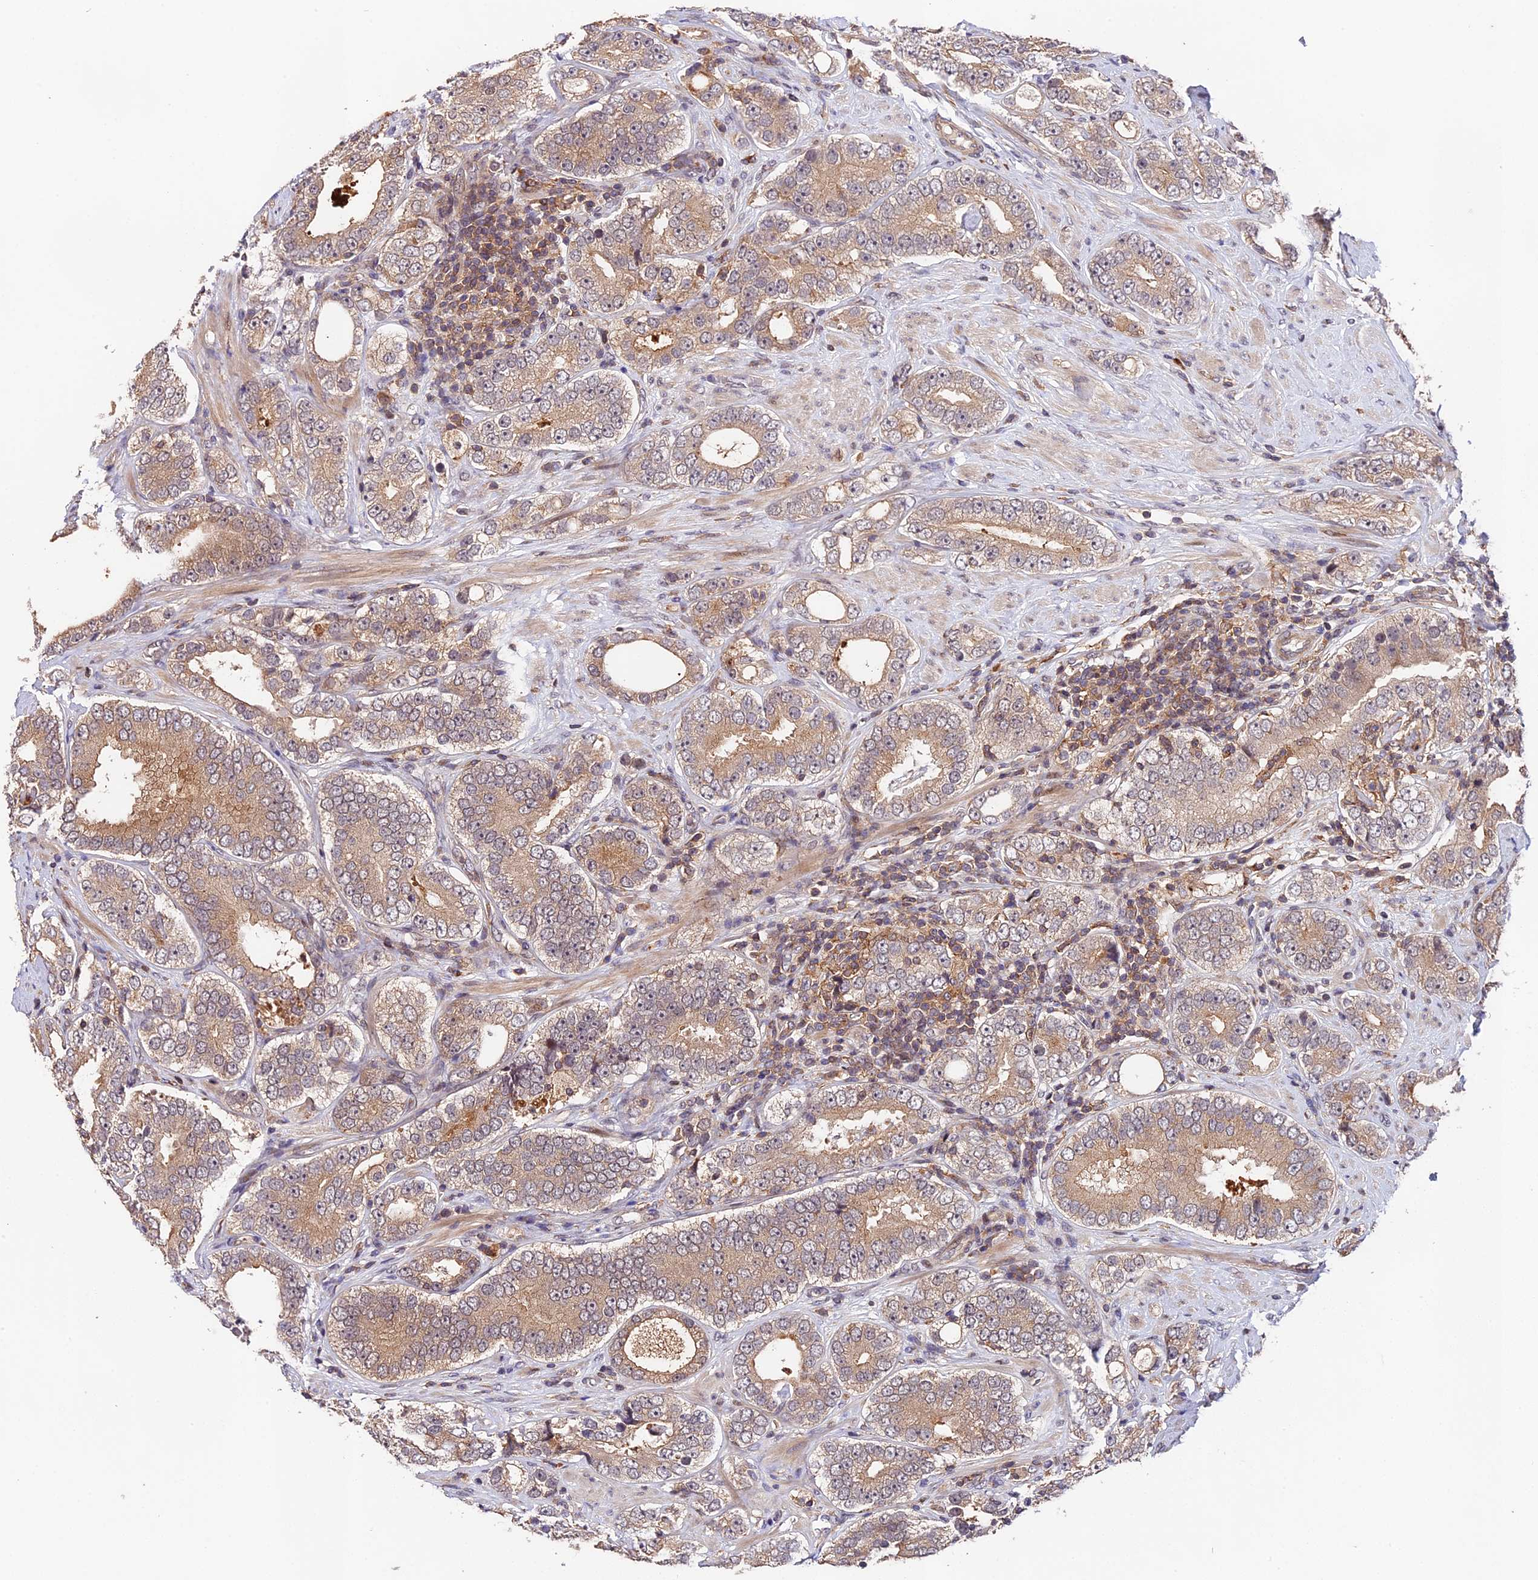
{"staining": {"intensity": "weak", "quantity": ">75%", "location": "cytoplasmic/membranous"}, "tissue": "prostate cancer", "cell_type": "Tumor cells", "image_type": "cancer", "snomed": [{"axis": "morphology", "description": "Adenocarcinoma, High grade"}, {"axis": "topography", "description": "Prostate"}], "caption": "Prostate cancer (high-grade adenocarcinoma) was stained to show a protein in brown. There is low levels of weak cytoplasmic/membranous positivity in approximately >75% of tumor cells.", "gene": "CACNA1H", "patient": {"sex": "male", "age": 56}}